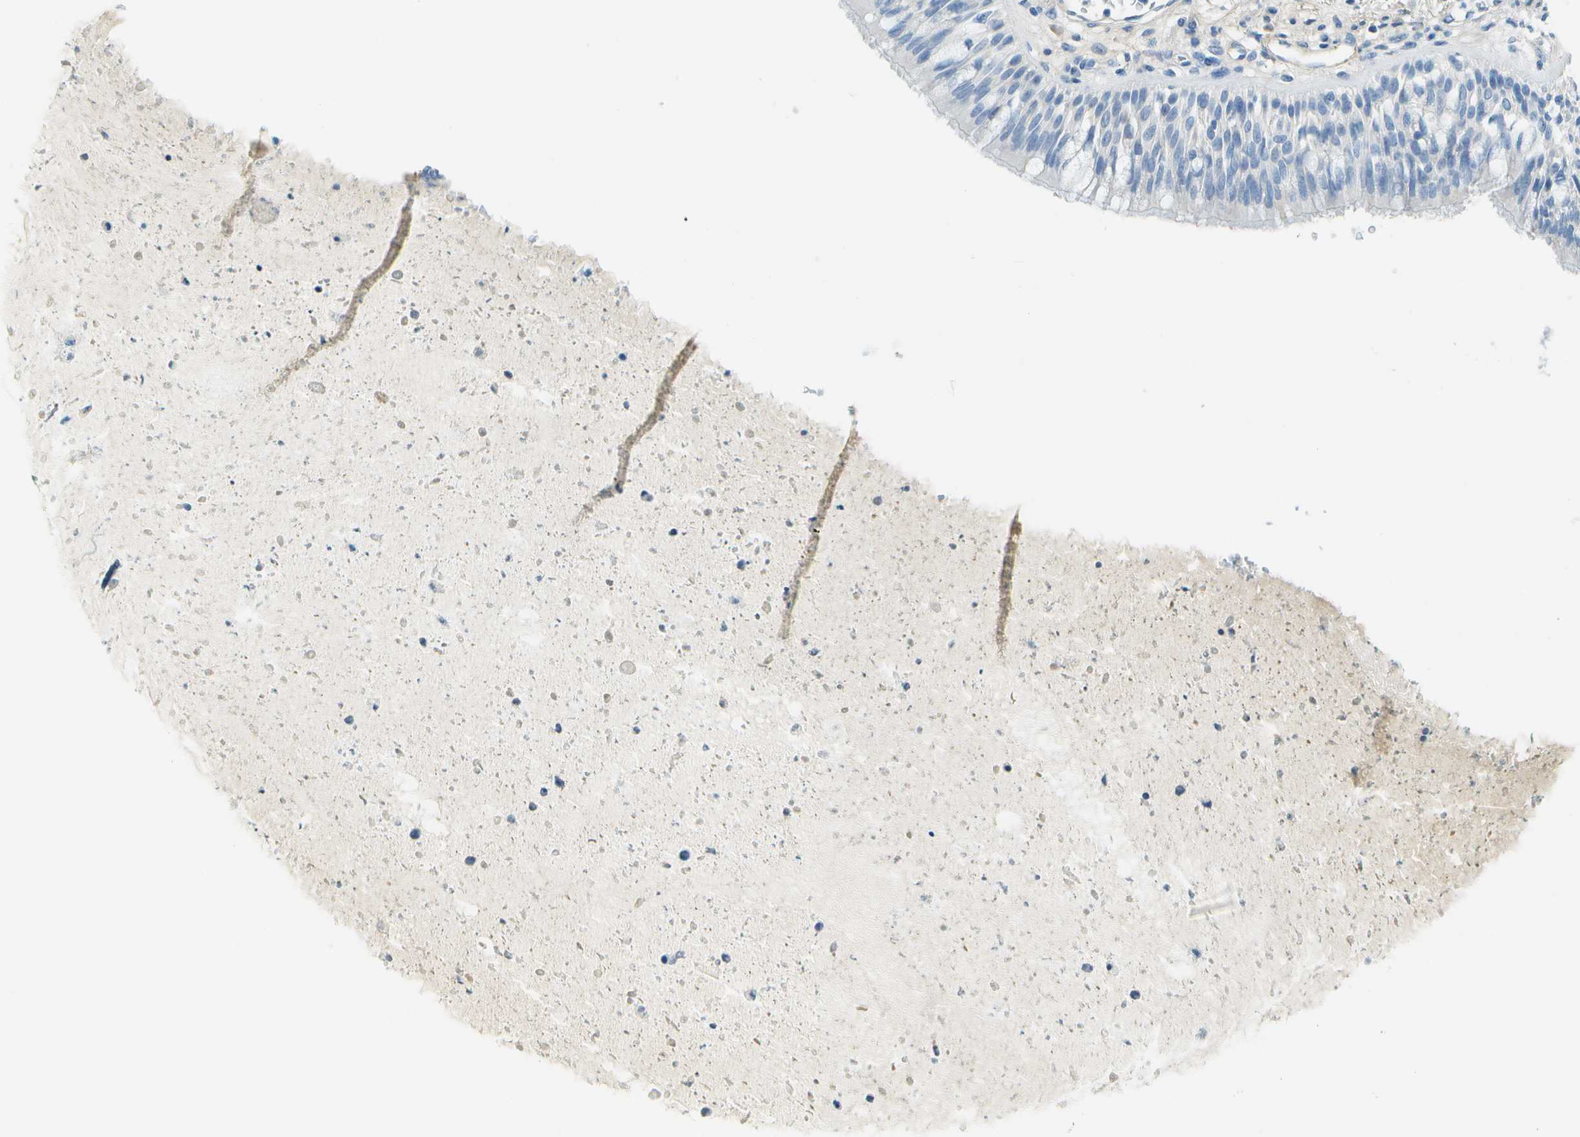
{"staining": {"intensity": "negative", "quantity": "none", "location": "none"}, "tissue": "bronchus", "cell_type": "Respiratory epithelial cells", "image_type": "normal", "snomed": [{"axis": "morphology", "description": "Normal tissue, NOS"}, {"axis": "morphology", "description": "Adenocarcinoma, NOS"}, {"axis": "morphology", "description": "Adenocarcinoma, metastatic, NOS"}, {"axis": "topography", "description": "Lymph node"}, {"axis": "topography", "description": "Bronchus"}, {"axis": "topography", "description": "Lung"}], "caption": "Immunohistochemical staining of unremarkable bronchus reveals no significant staining in respiratory epithelial cells.", "gene": "C1S", "patient": {"sex": "female", "age": 54}}